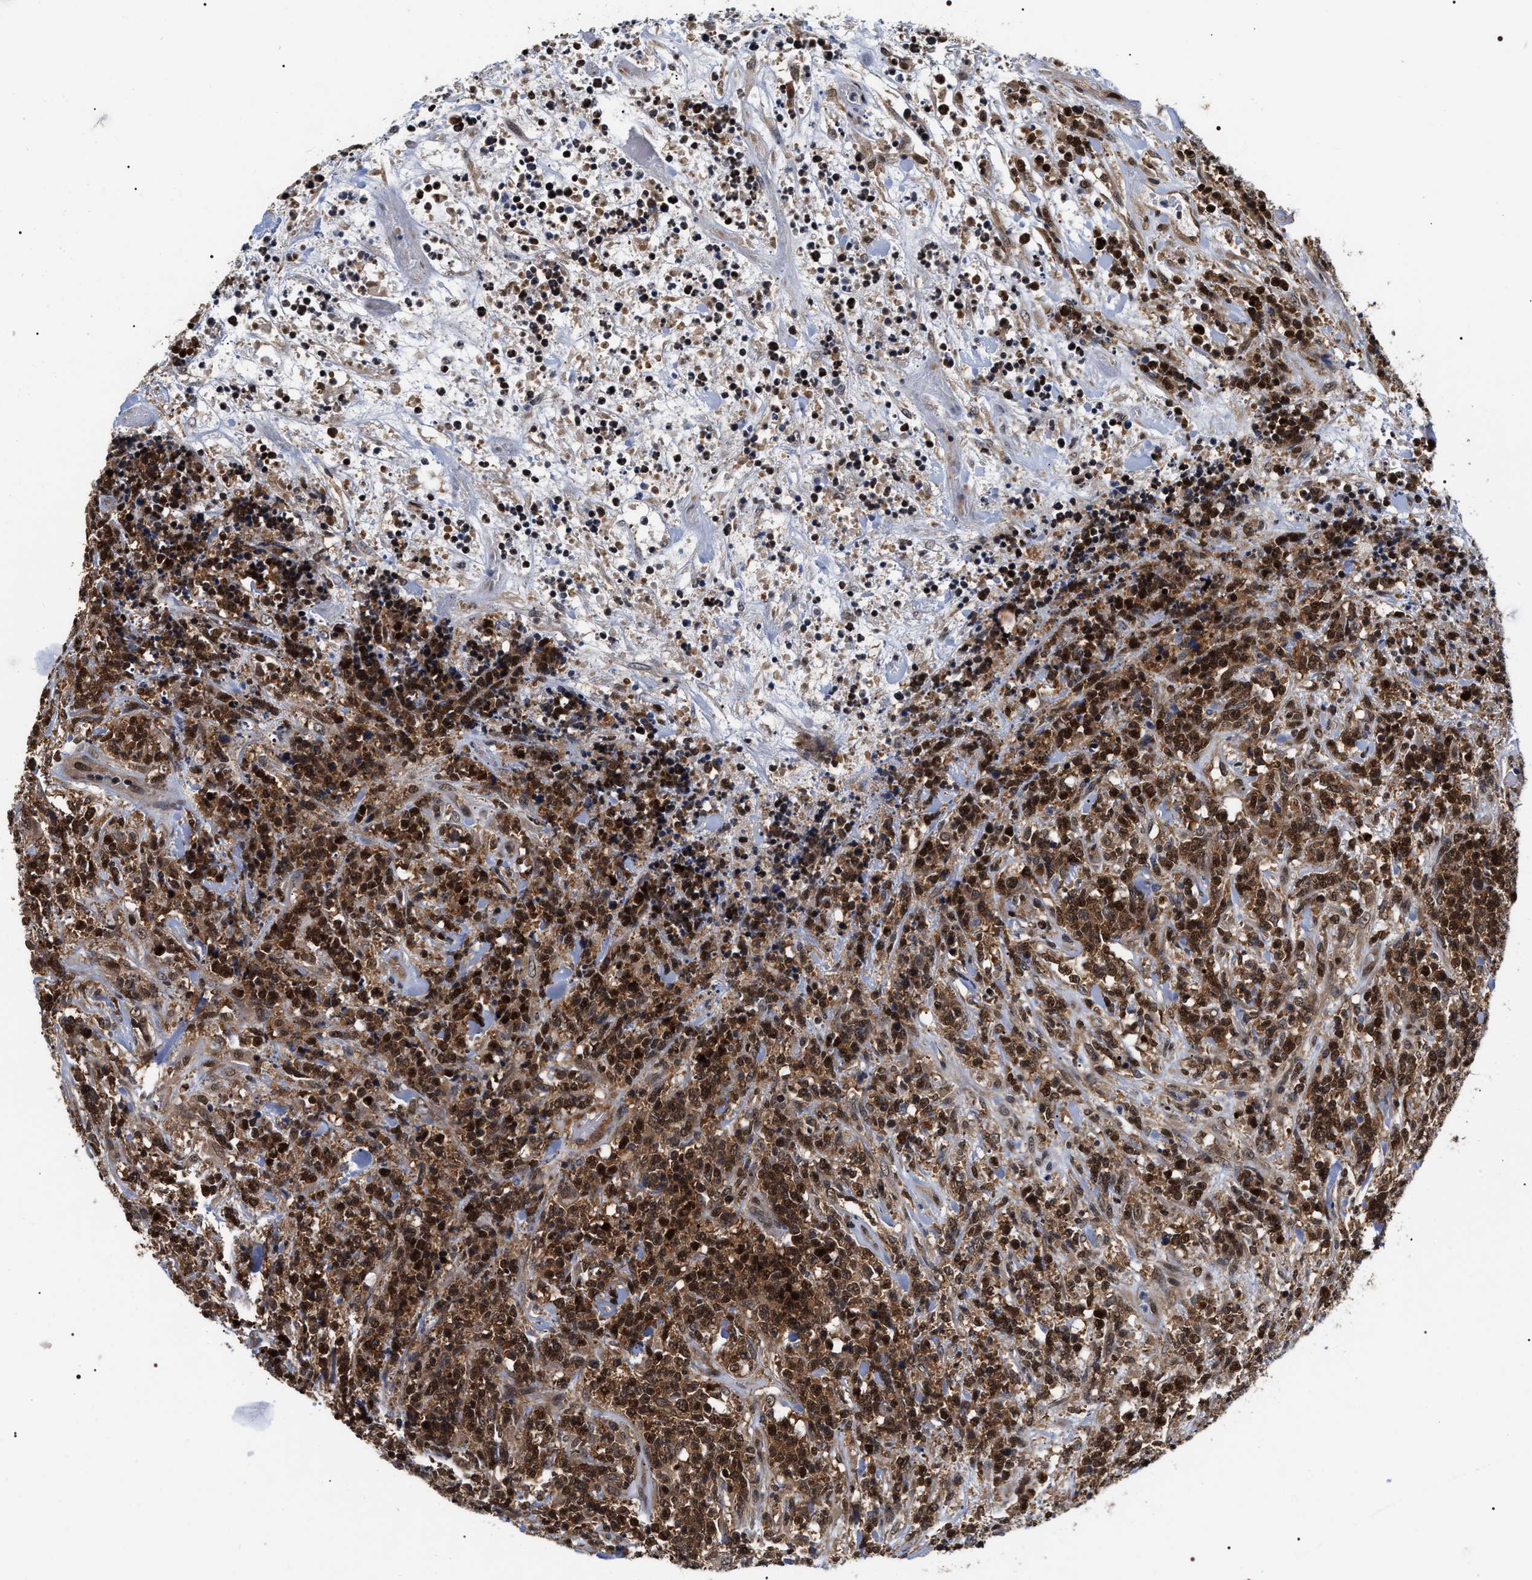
{"staining": {"intensity": "strong", "quantity": ">75%", "location": "cytoplasmic/membranous,nuclear"}, "tissue": "lymphoma", "cell_type": "Tumor cells", "image_type": "cancer", "snomed": [{"axis": "morphology", "description": "Malignant lymphoma, non-Hodgkin's type, High grade"}, {"axis": "topography", "description": "Soft tissue"}], "caption": "This is a photomicrograph of immunohistochemistry staining of malignant lymphoma, non-Hodgkin's type (high-grade), which shows strong staining in the cytoplasmic/membranous and nuclear of tumor cells.", "gene": "BAG6", "patient": {"sex": "male", "age": 18}}